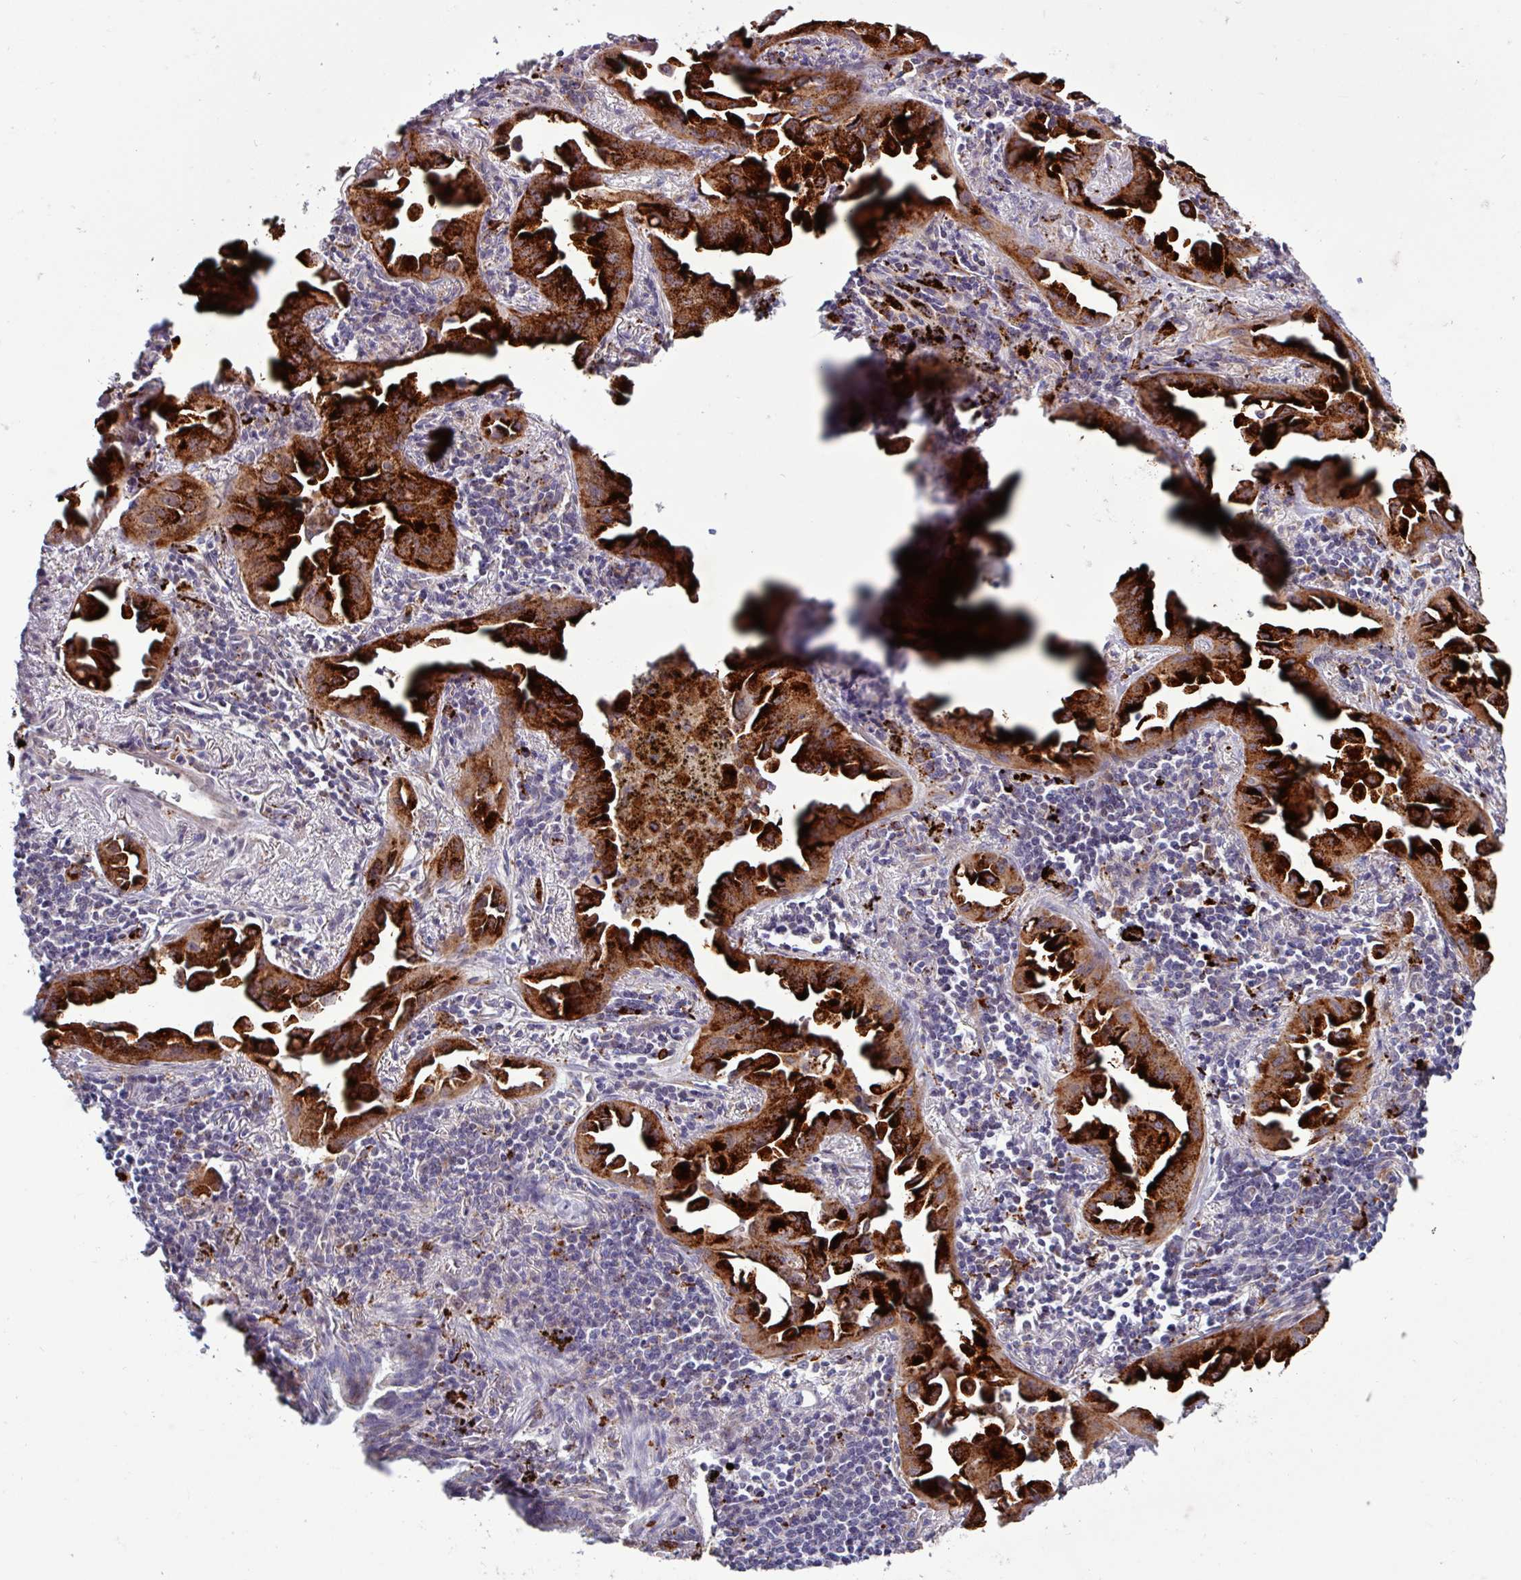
{"staining": {"intensity": "strong", "quantity": ">75%", "location": "cytoplasmic/membranous"}, "tissue": "lung cancer", "cell_type": "Tumor cells", "image_type": "cancer", "snomed": [{"axis": "morphology", "description": "Adenocarcinoma, NOS"}, {"axis": "topography", "description": "Lung"}], "caption": "Lung cancer (adenocarcinoma) stained with a brown dye displays strong cytoplasmic/membranous positive positivity in approximately >75% of tumor cells.", "gene": "AMIGO2", "patient": {"sex": "male", "age": 68}}